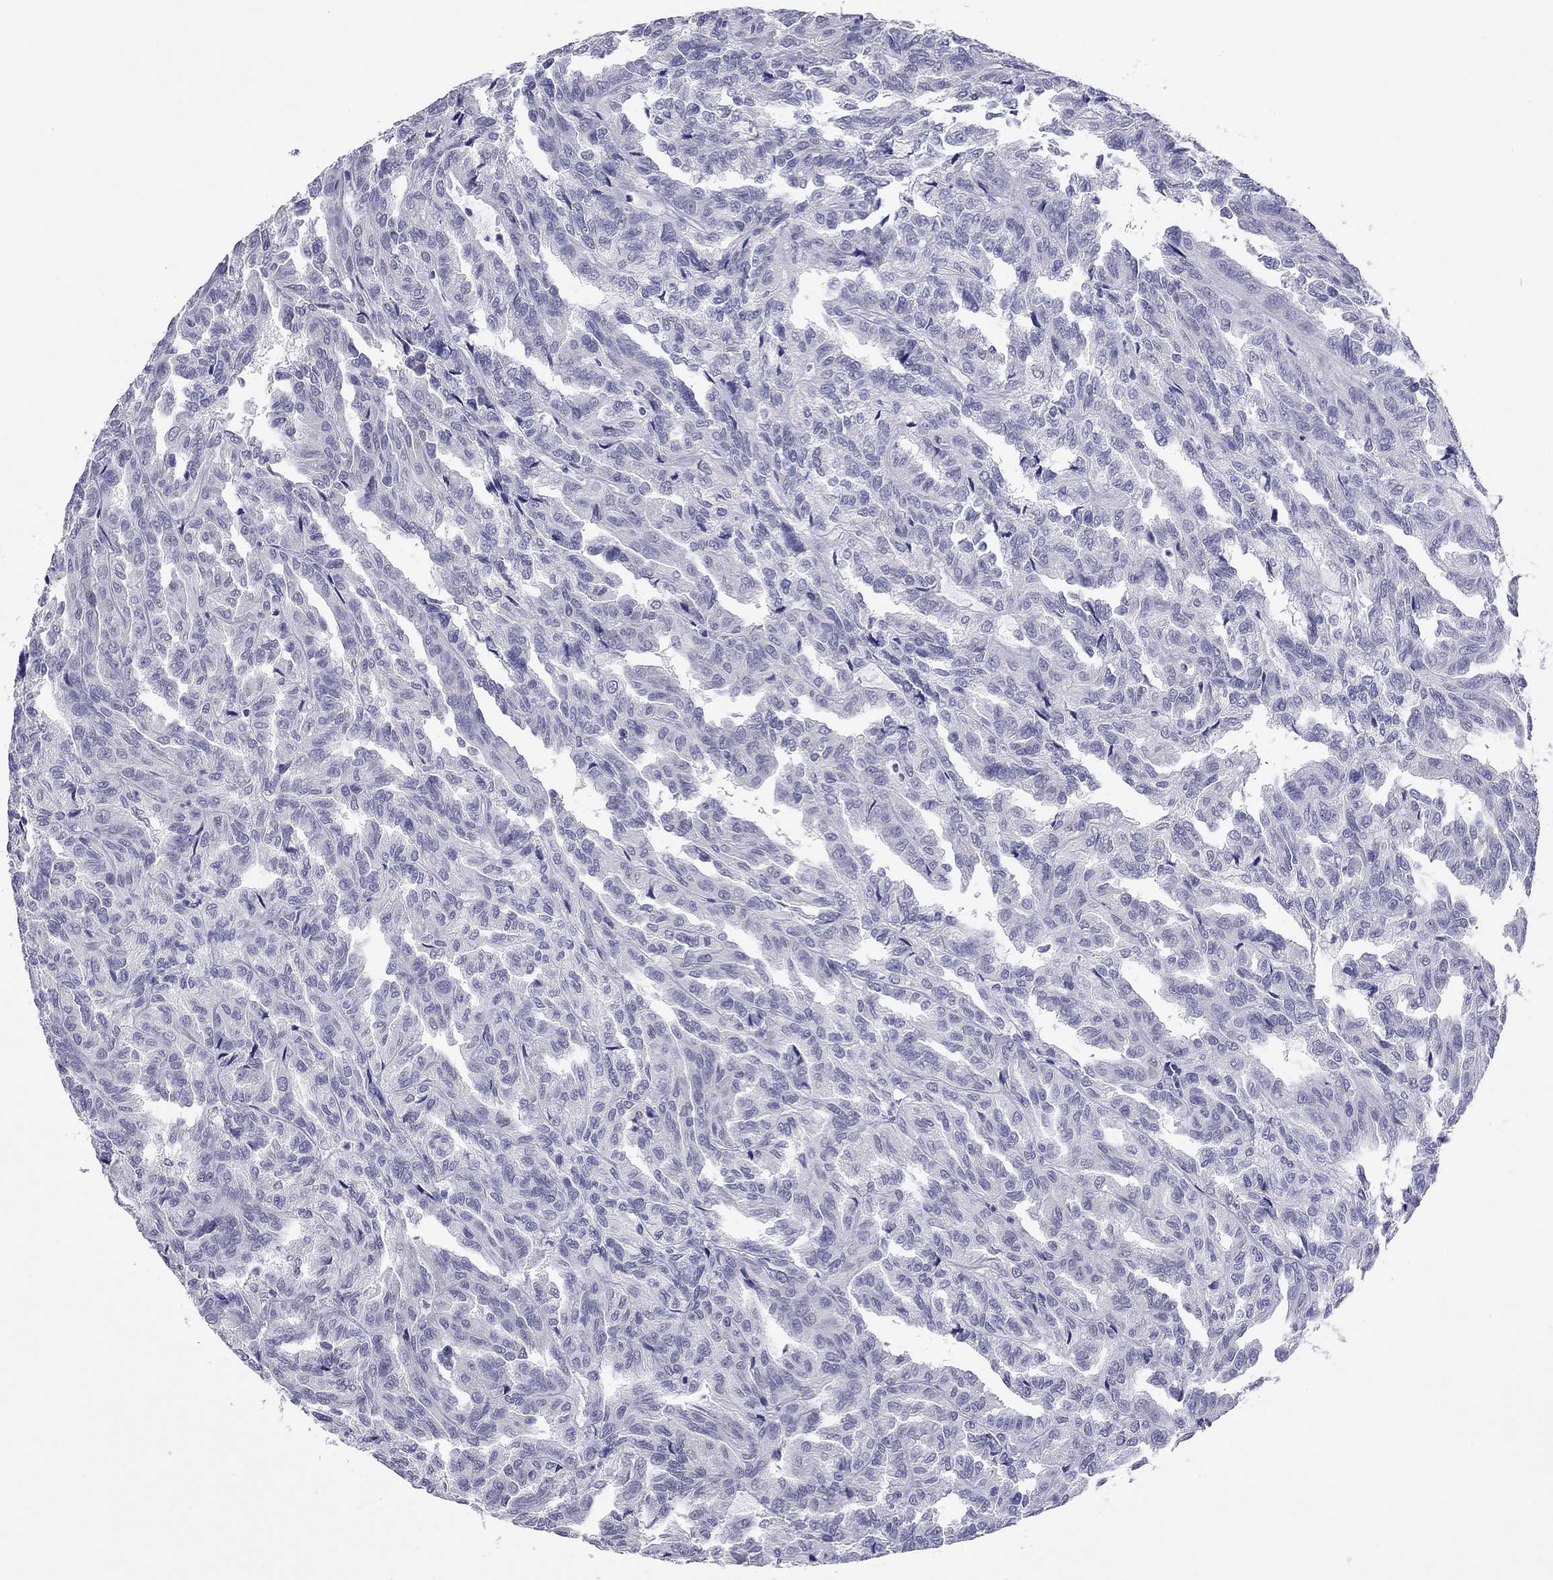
{"staining": {"intensity": "negative", "quantity": "none", "location": "none"}, "tissue": "renal cancer", "cell_type": "Tumor cells", "image_type": "cancer", "snomed": [{"axis": "morphology", "description": "Adenocarcinoma, NOS"}, {"axis": "topography", "description": "Kidney"}], "caption": "DAB immunohistochemical staining of renal cancer (adenocarcinoma) reveals no significant staining in tumor cells.", "gene": "ARMC12", "patient": {"sex": "male", "age": 79}}